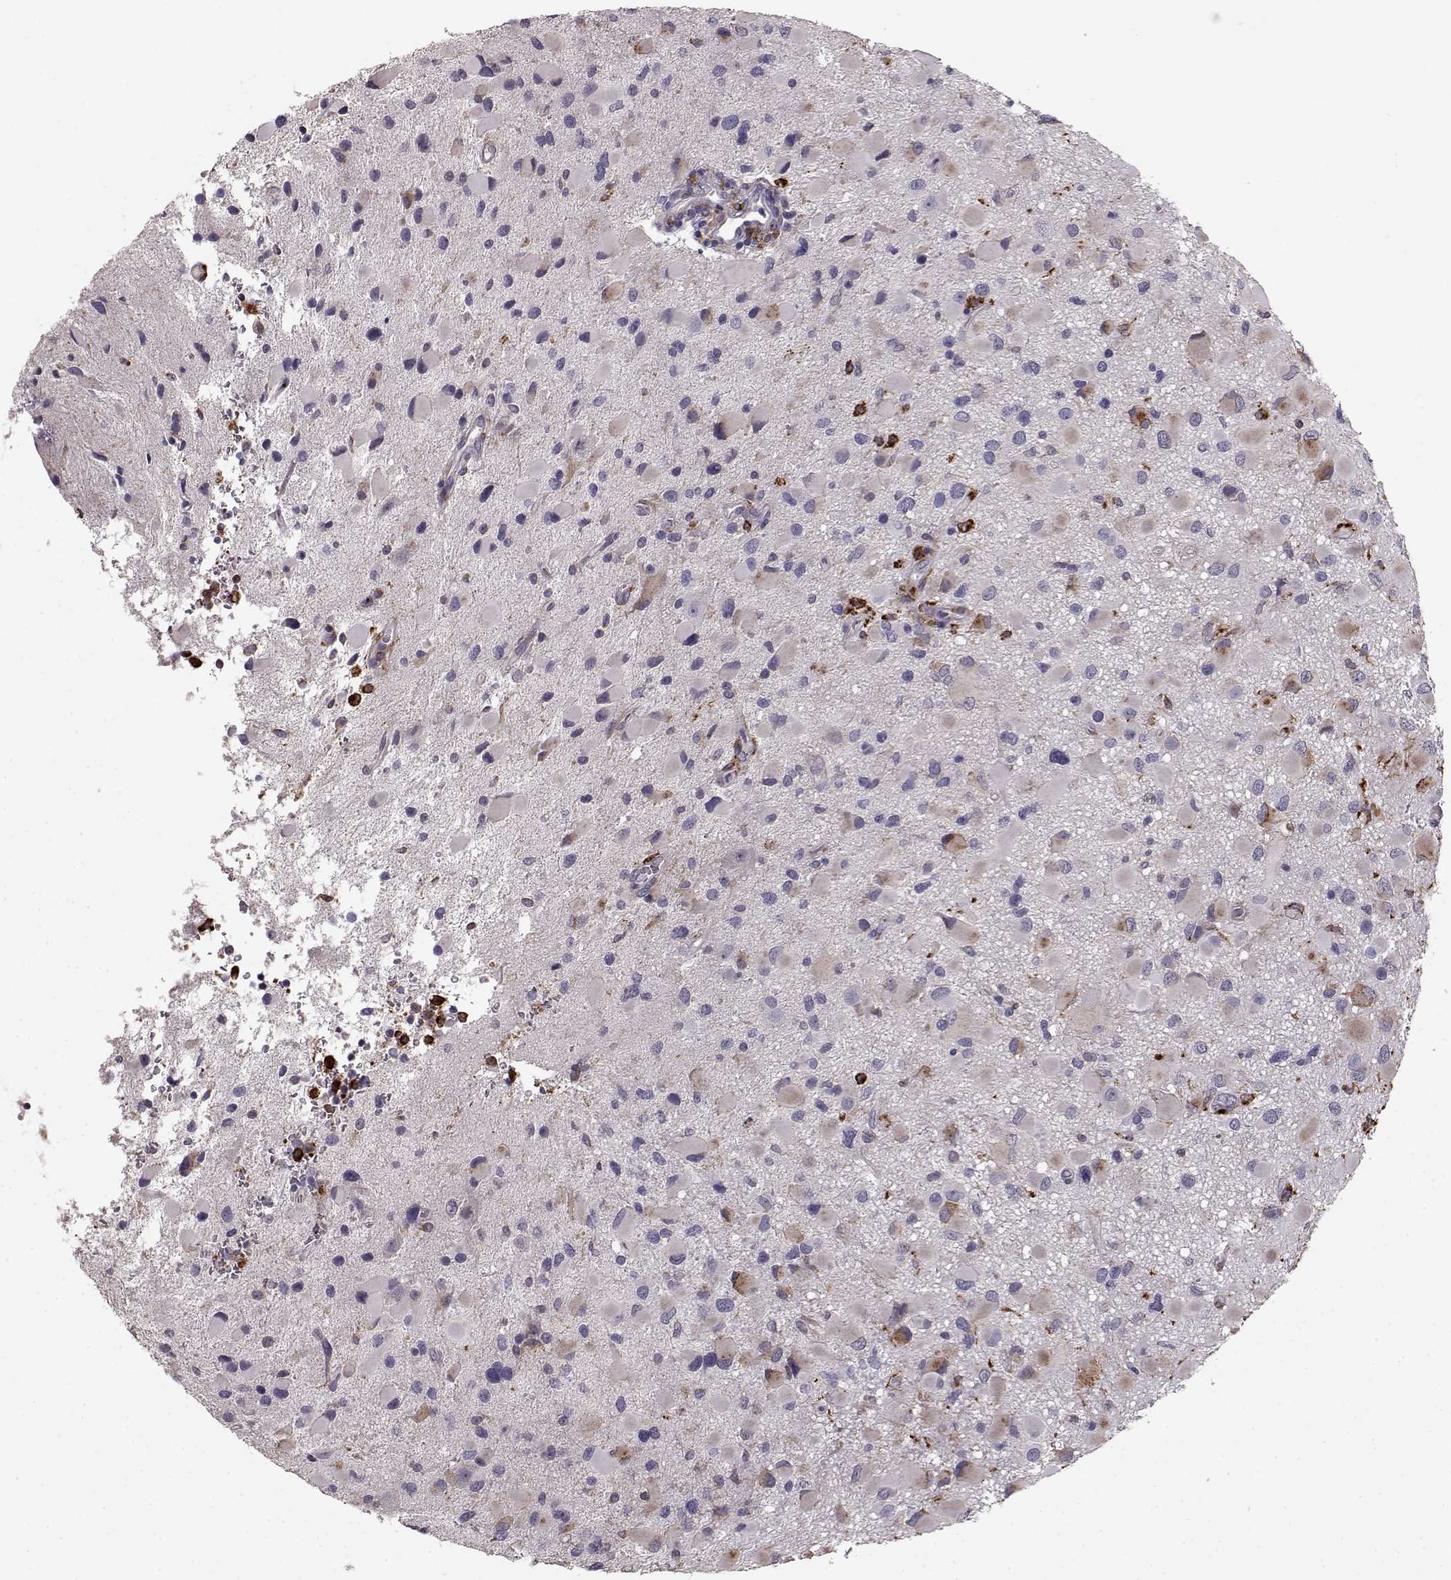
{"staining": {"intensity": "weak", "quantity": "<25%", "location": "cytoplasmic/membranous"}, "tissue": "glioma", "cell_type": "Tumor cells", "image_type": "cancer", "snomed": [{"axis": "morphology", "description": "Glioma, malignant, Low grade"}, {"axis": "topography", "description": "Brain"}], "caption": "DAB (3,3'-diaminobenzidine) immunohistochemical staining of human malignant low-grade glioma exhibits no significant positivity in tumor cells. (Immunohistochemistry (ihc), brightfield microscopy, high magnification).", "gene": "CCNF", "patient": {"sex": "female", "age": 32}}